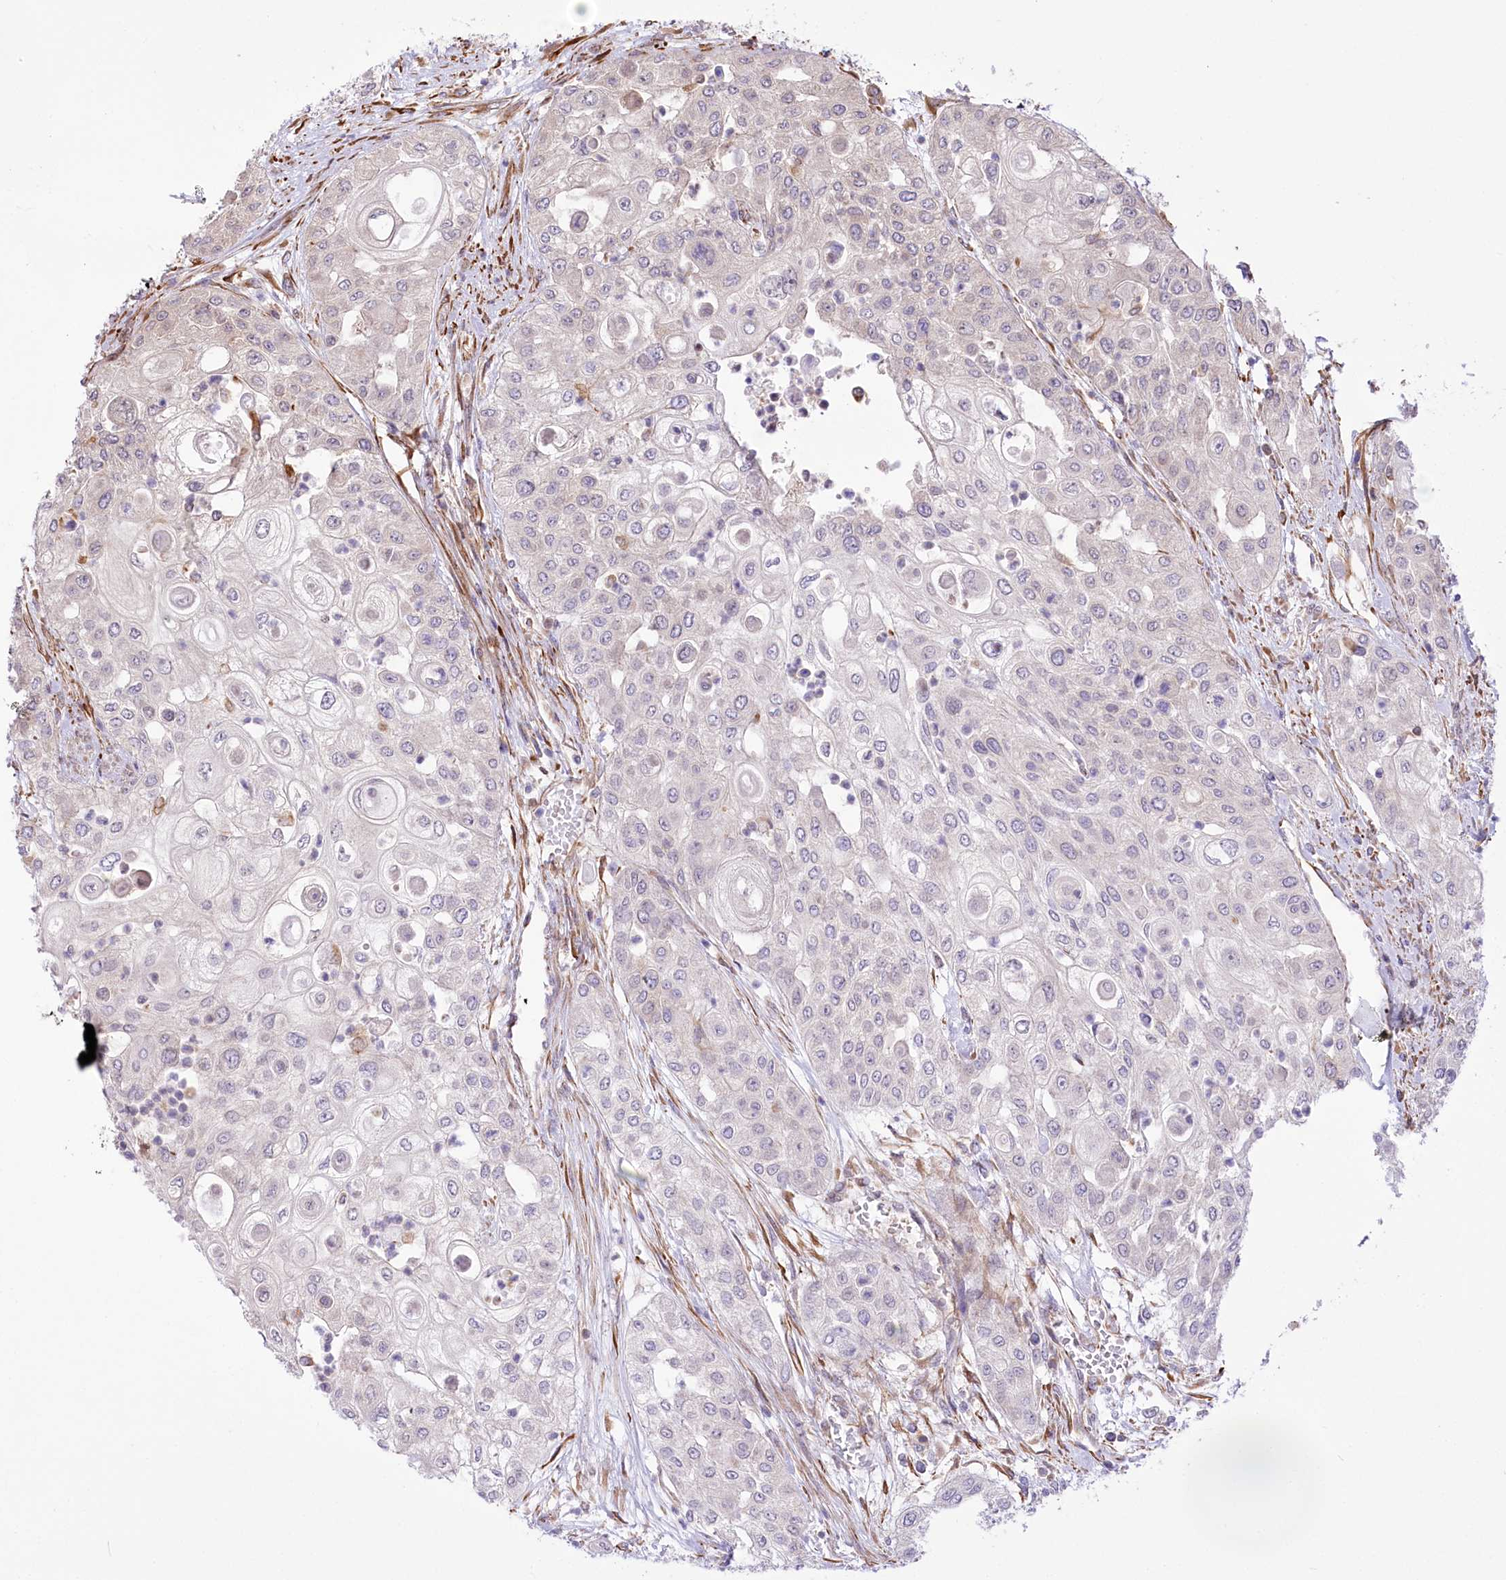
{"staining": {"intensity": "negative", "quantity": "none", "location": "none"}, "tissue": "urothelial cancer", "cell_type": "Tumor cells", "image_type": "cancer", "snomed": [{"axis": "morphology", "description": "Urothelial carcinoma, High grade"}, {"axis": "topography", "description": "Urinary bladder"}], "caption": "The photomicrograph demonstrates no significant staining in tumor cells of urothelial cancer.", "gene": "TTC1", "patient": {"sex": "female", "age": 79}}